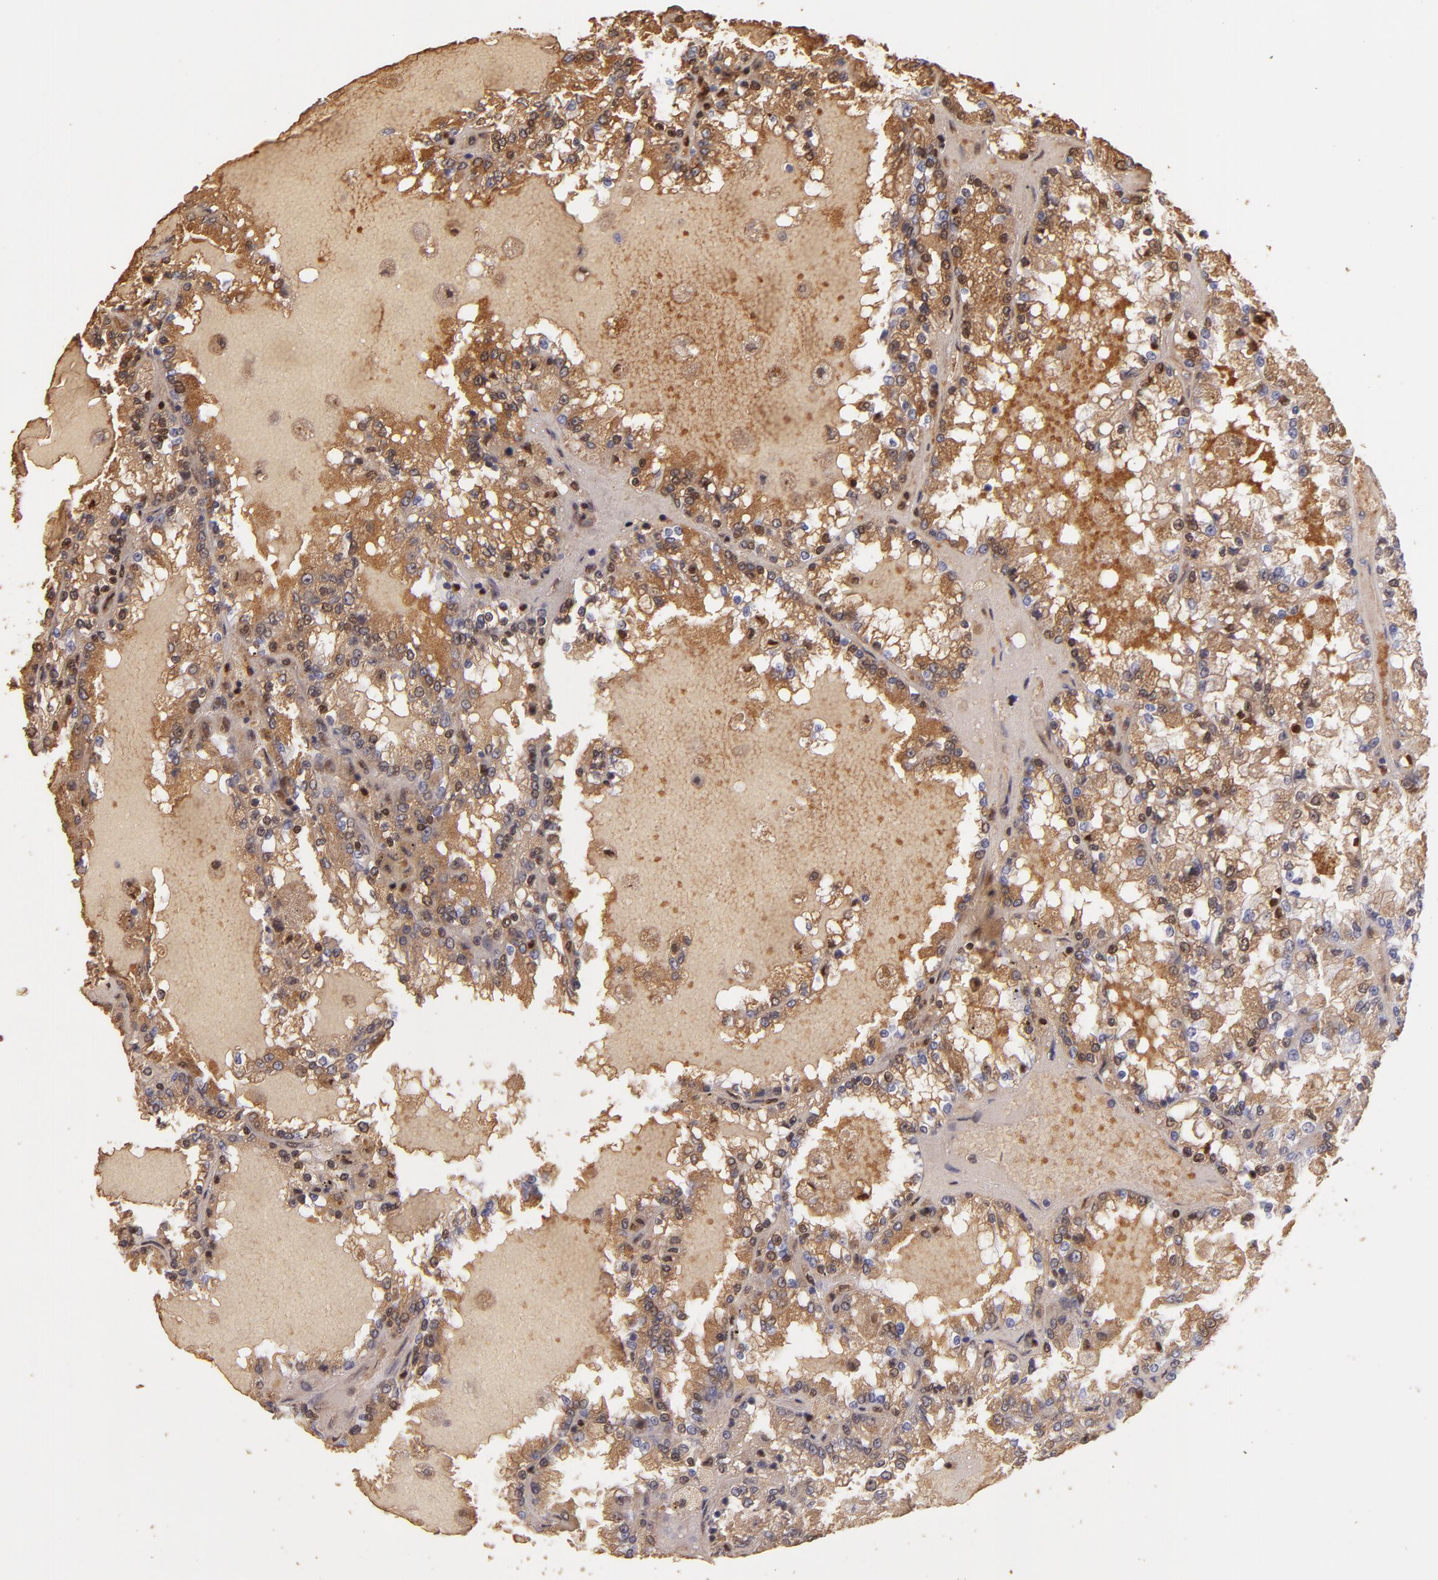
{"staining": {"intensity": "moderate", "quantity": ">75%", "location": "cytoplasmic/membranous"}, "tissue": "renal cancer", "cell_type": "Tumor cells", "image_type": "cancer", "snomed": [{"axis": "morphology", "description": "Adenocarcinoma, NOS"}, {"axis": "topography", "description": "Kidney"}], "caption": "Human renal cancer (adenocarcinoma) stained for a protein (brown) shows moderate cytoplasmic/membranous positive expression in about >75% of tumor cells.", "gene": "SERPINC1", "patient": {"sex": "female", "age": 56}}